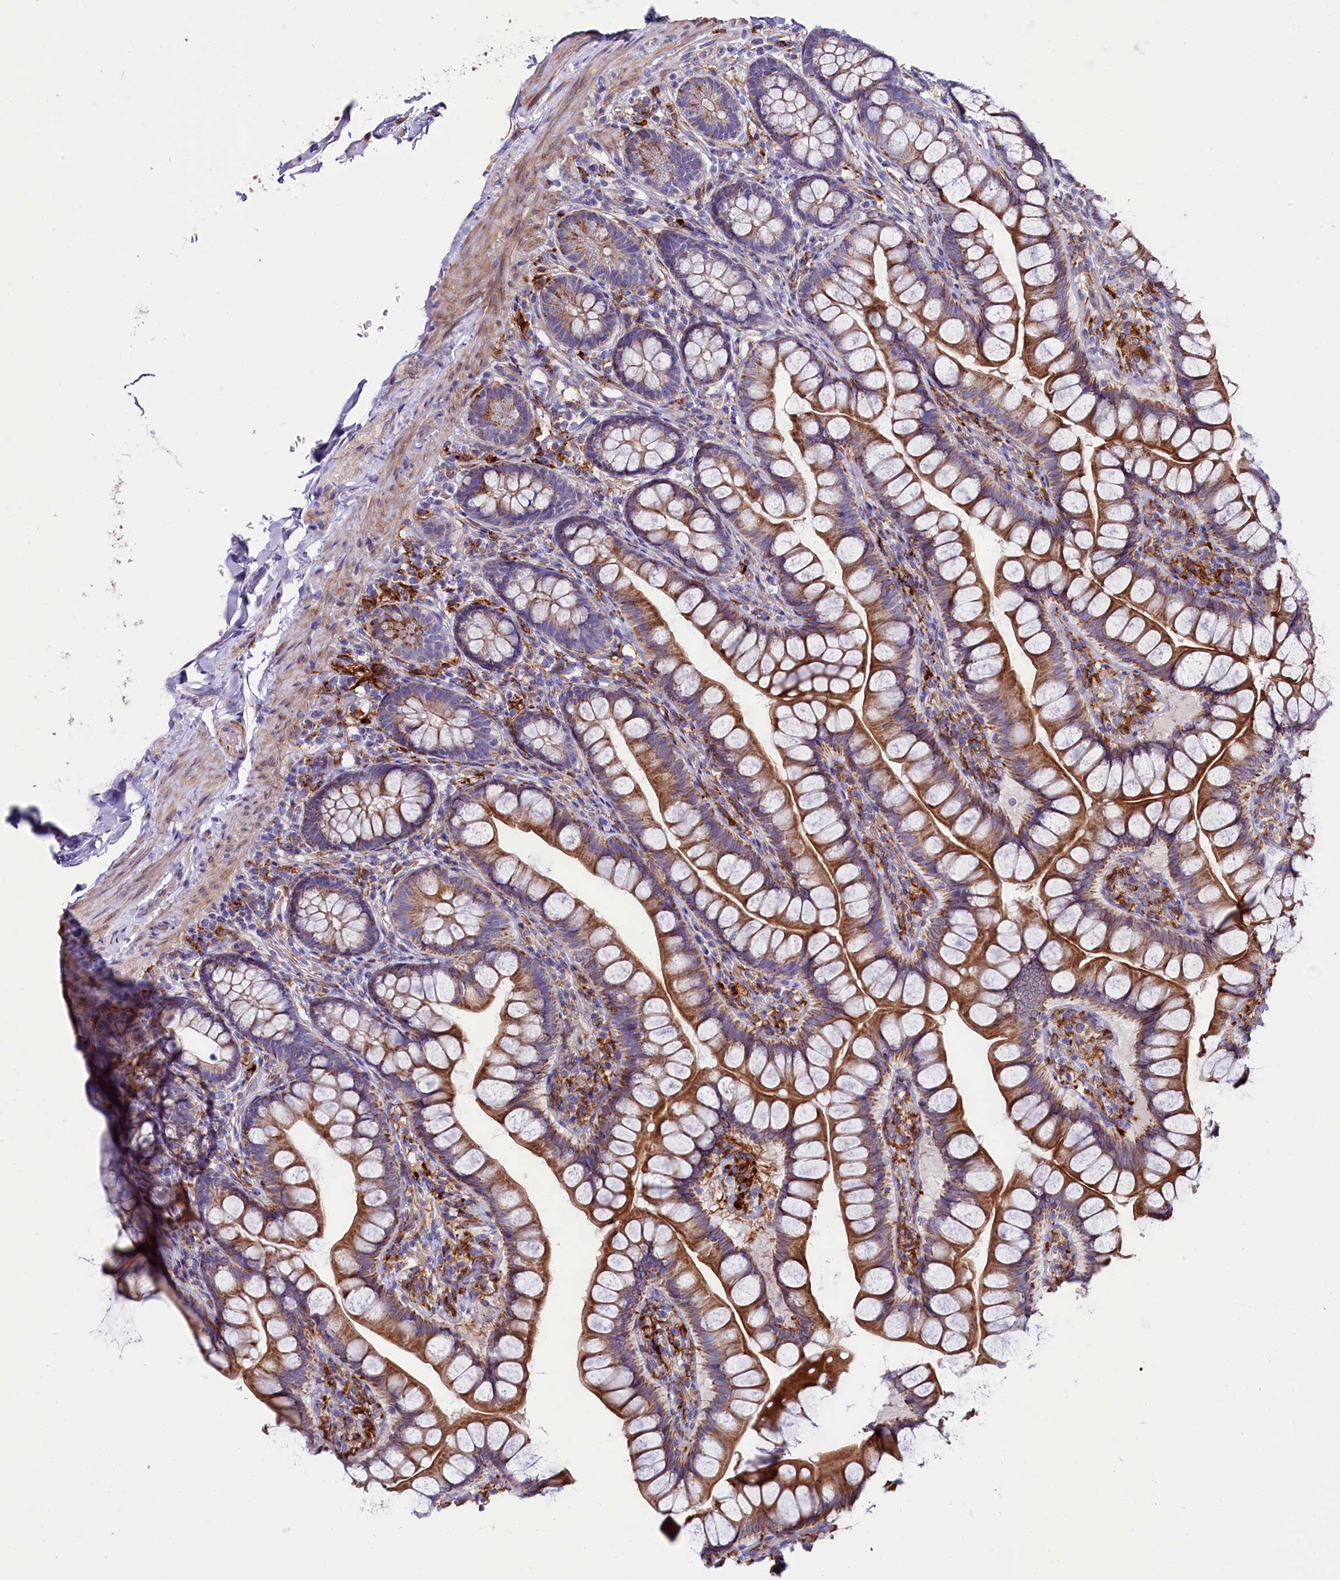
{"staining": {"intensity": "moderate", "quantity": ">75%", "location": "cytoplasmic/membranous"}, "tissue": "small intestine", "cell_type": "Glandular cells", "image_type": "normal", "snomed": [{"axis": "morphology", "description": "Normal tissue, NOS"}, {"axis": "topography", "description": "Small intestine"}], "caption": "Protein analysis of benign small intestine exhibits moderate cytoplasmic/membranous positivity in approximately >75% of glandular cells.", "gene": "IL20RA", "patient": {"sex": "male", "age": 70}}